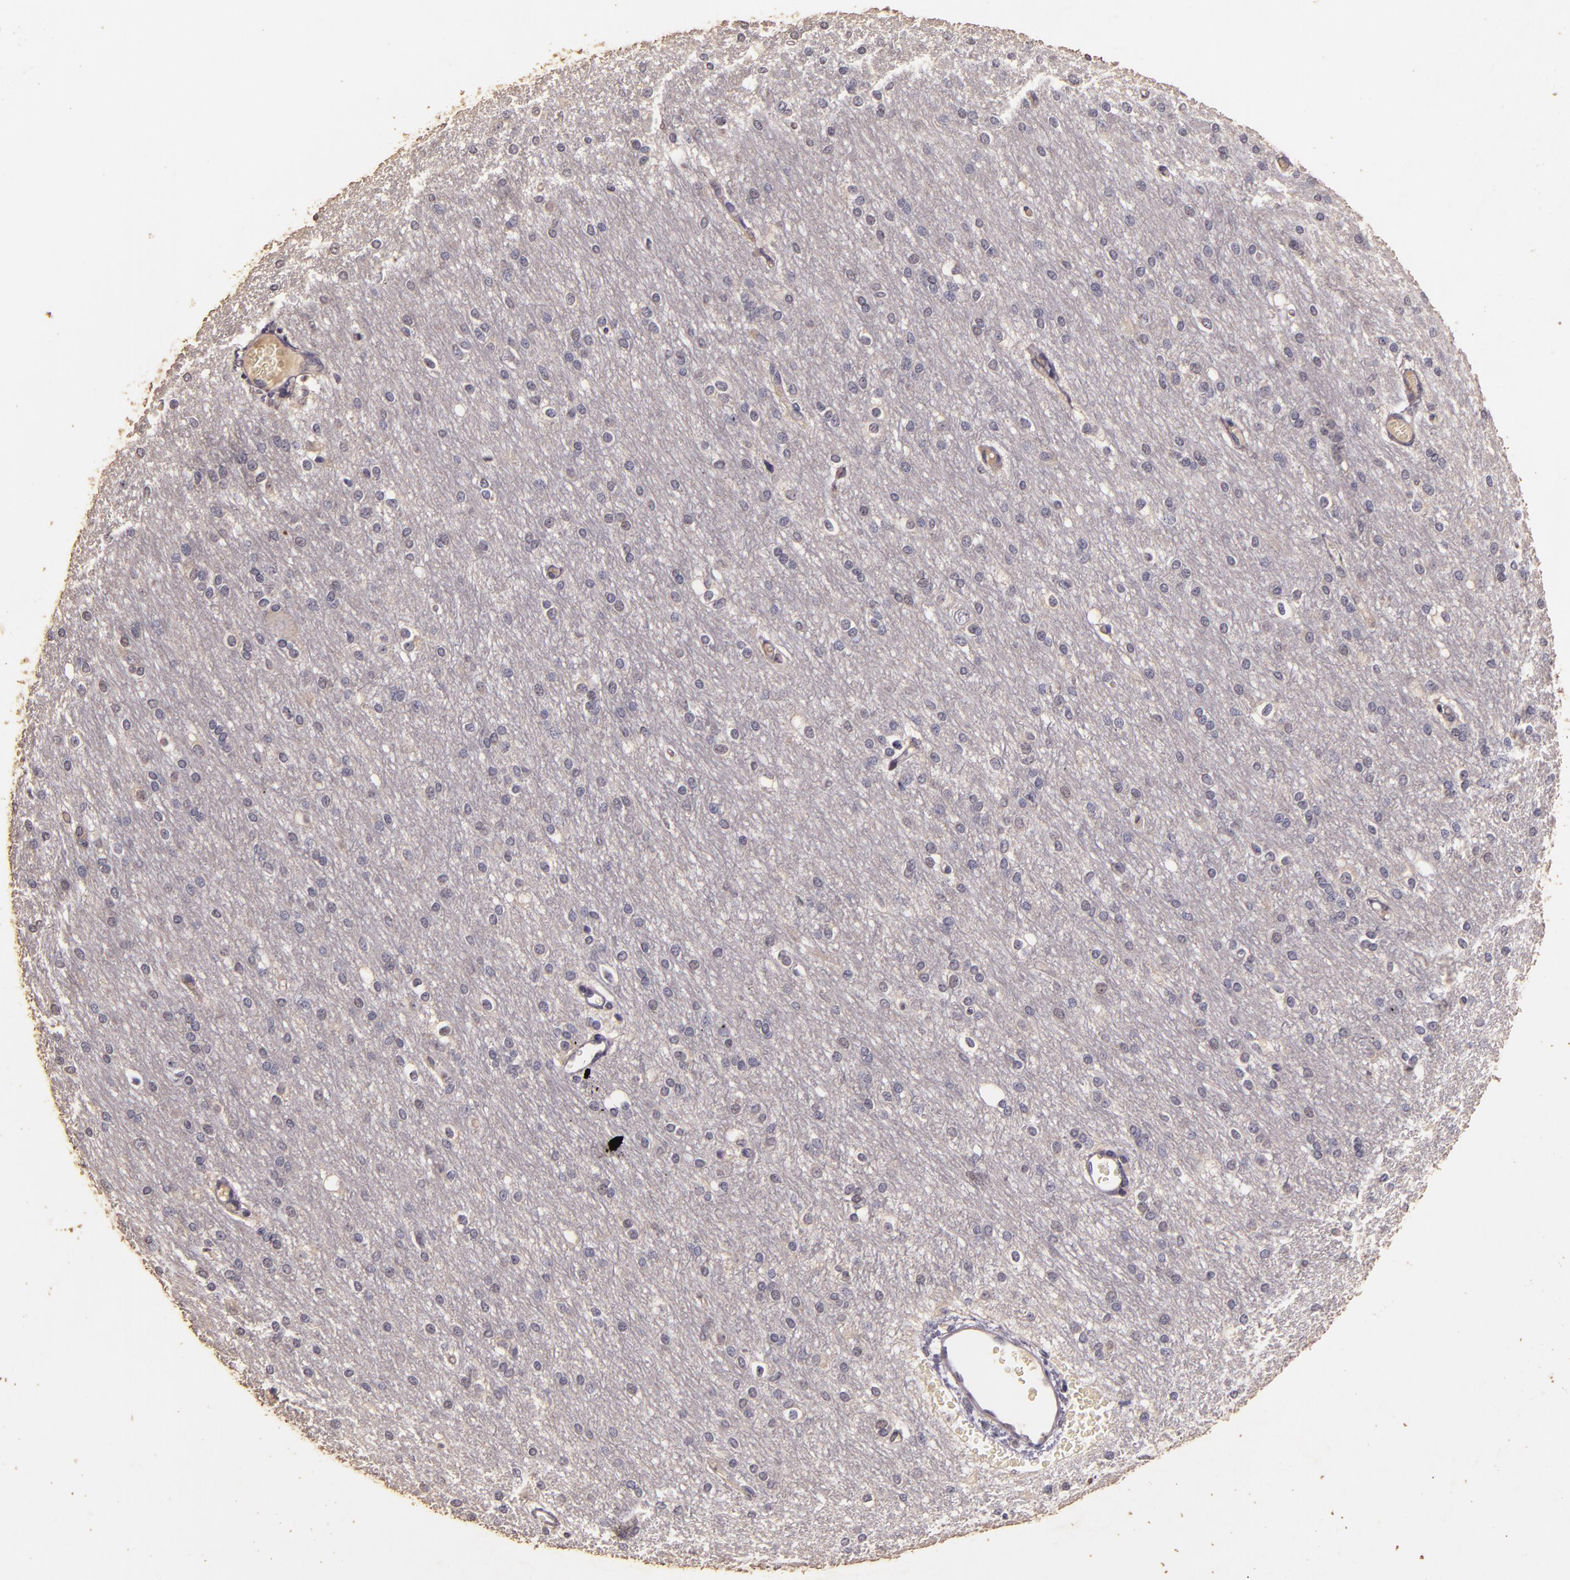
{"staining": {"intensity": "negative", "quantity": "none", "location": "none"}, "tissue": "cerebral cortex", "cell_type": "Endothelial cells", "image_type": "normal", "snomed": [{"axis": "morphology", "description": "Normal tissue, NOS"}, {"axis": "morphology", "description": "Inflammation, NOS"}, {"axis": "topography", "description": "Cerebral cortex"}], "caption": "Histopathology image shows no significant protein positivity in endothelial cells of benign cerebral cortex. The staining is performed using DAB (3,3'-diaminobenzidine) brown chromogen with nuclei counter-stained in using hematoxylin.", "gene": "BCL2L13", "patient": {"sex": "male", "age": 6}}